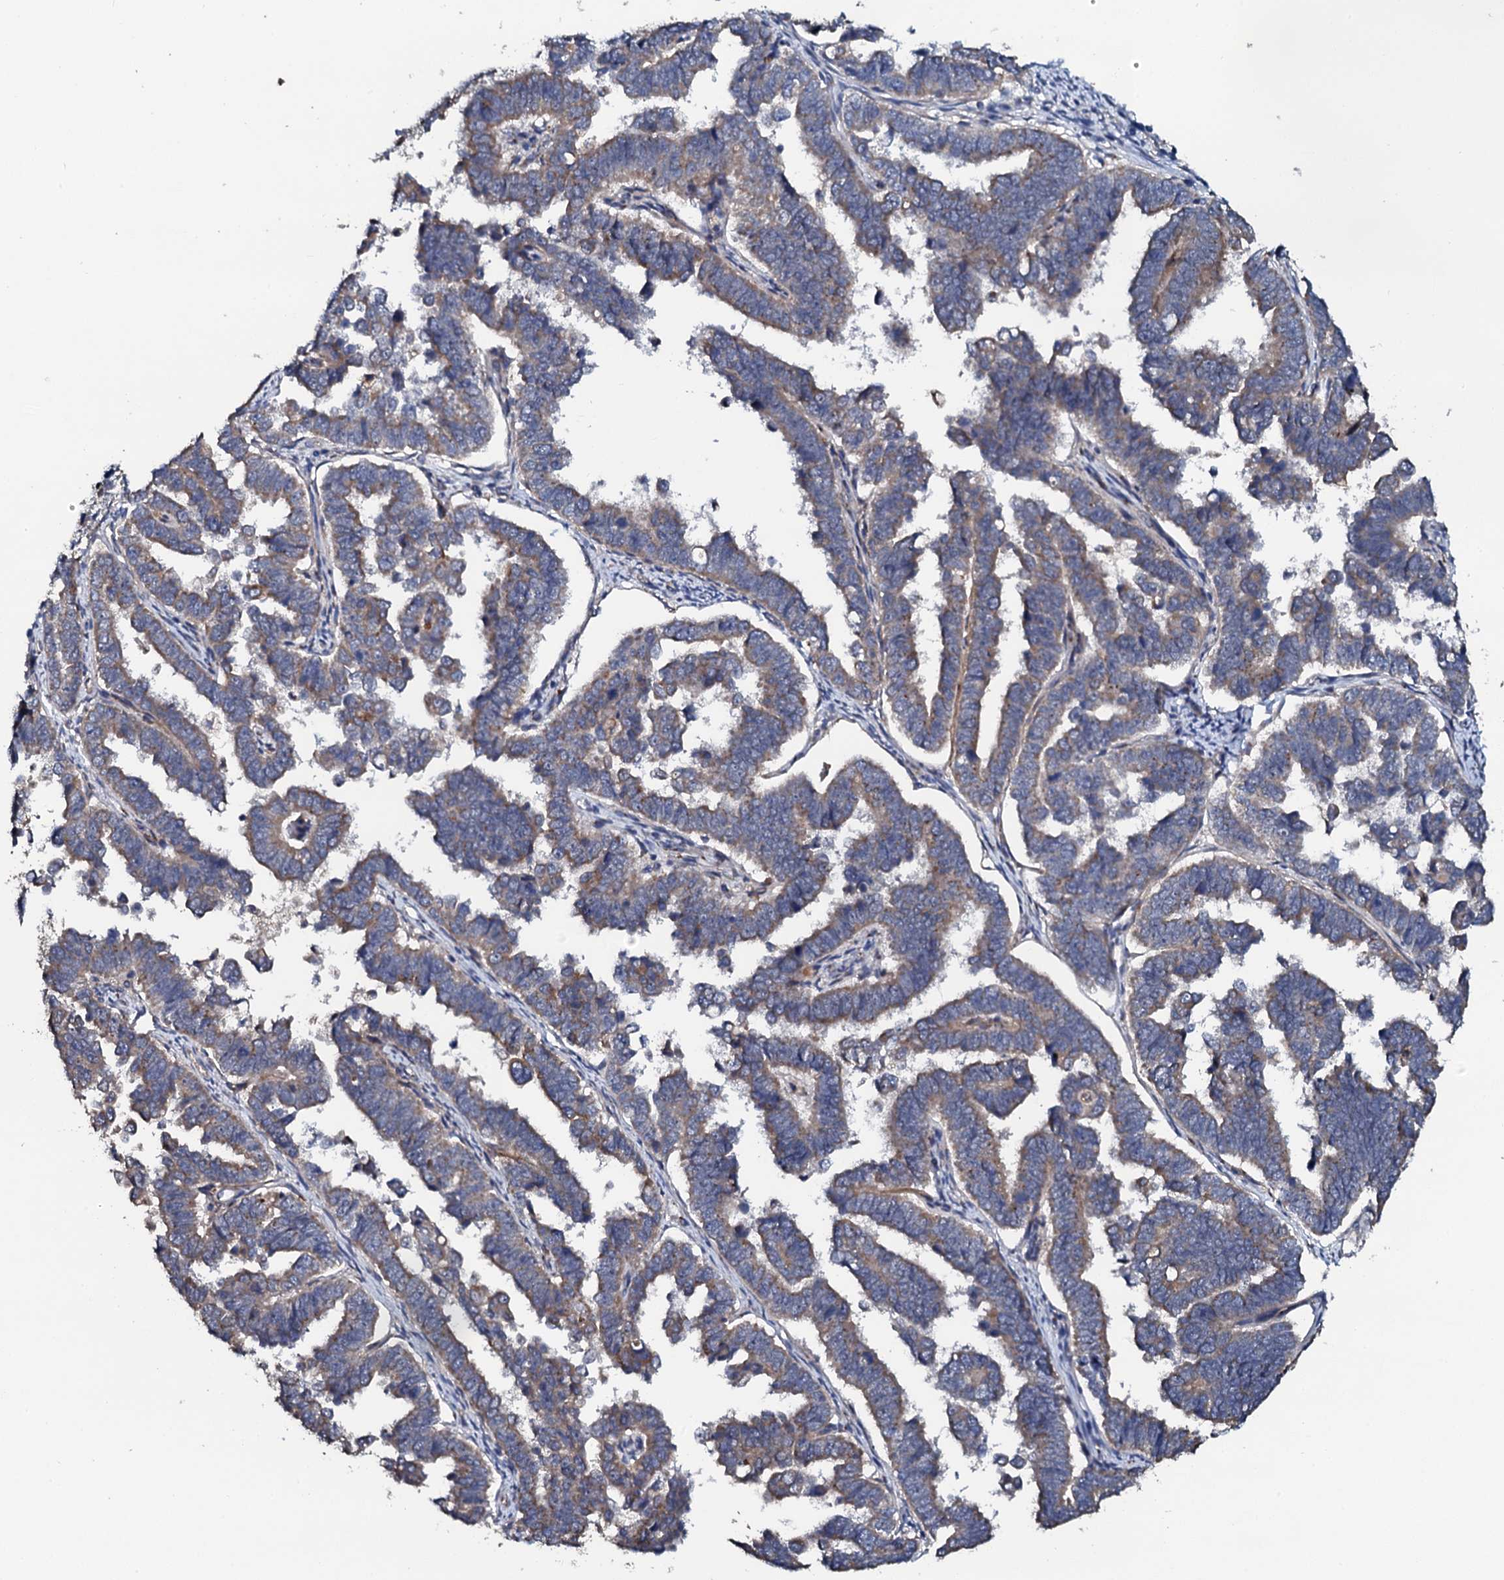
{"staining": {"intensity": "weak", "quantity": "25%-75%", "location": "cytoplasmic/membranous"}, "tissue": "endometrial cancer", "cell_type": "Tumor cells", "image_type": "cancer", "snomed": [{"axis": "morphology", "description": "Adenocarcinoma, NOS"}, {"axis": "topography", "description": "Endometrium"}], "caption": "This image reveals immunohistochemistry staining of human adenocarcinoma (endometrial), with low weak cytoplasmic/membranous staining in approximately 25%-75% of tumor cells.", "gene": "GLCE", "patient": {"sex": "female", "age": 75}}